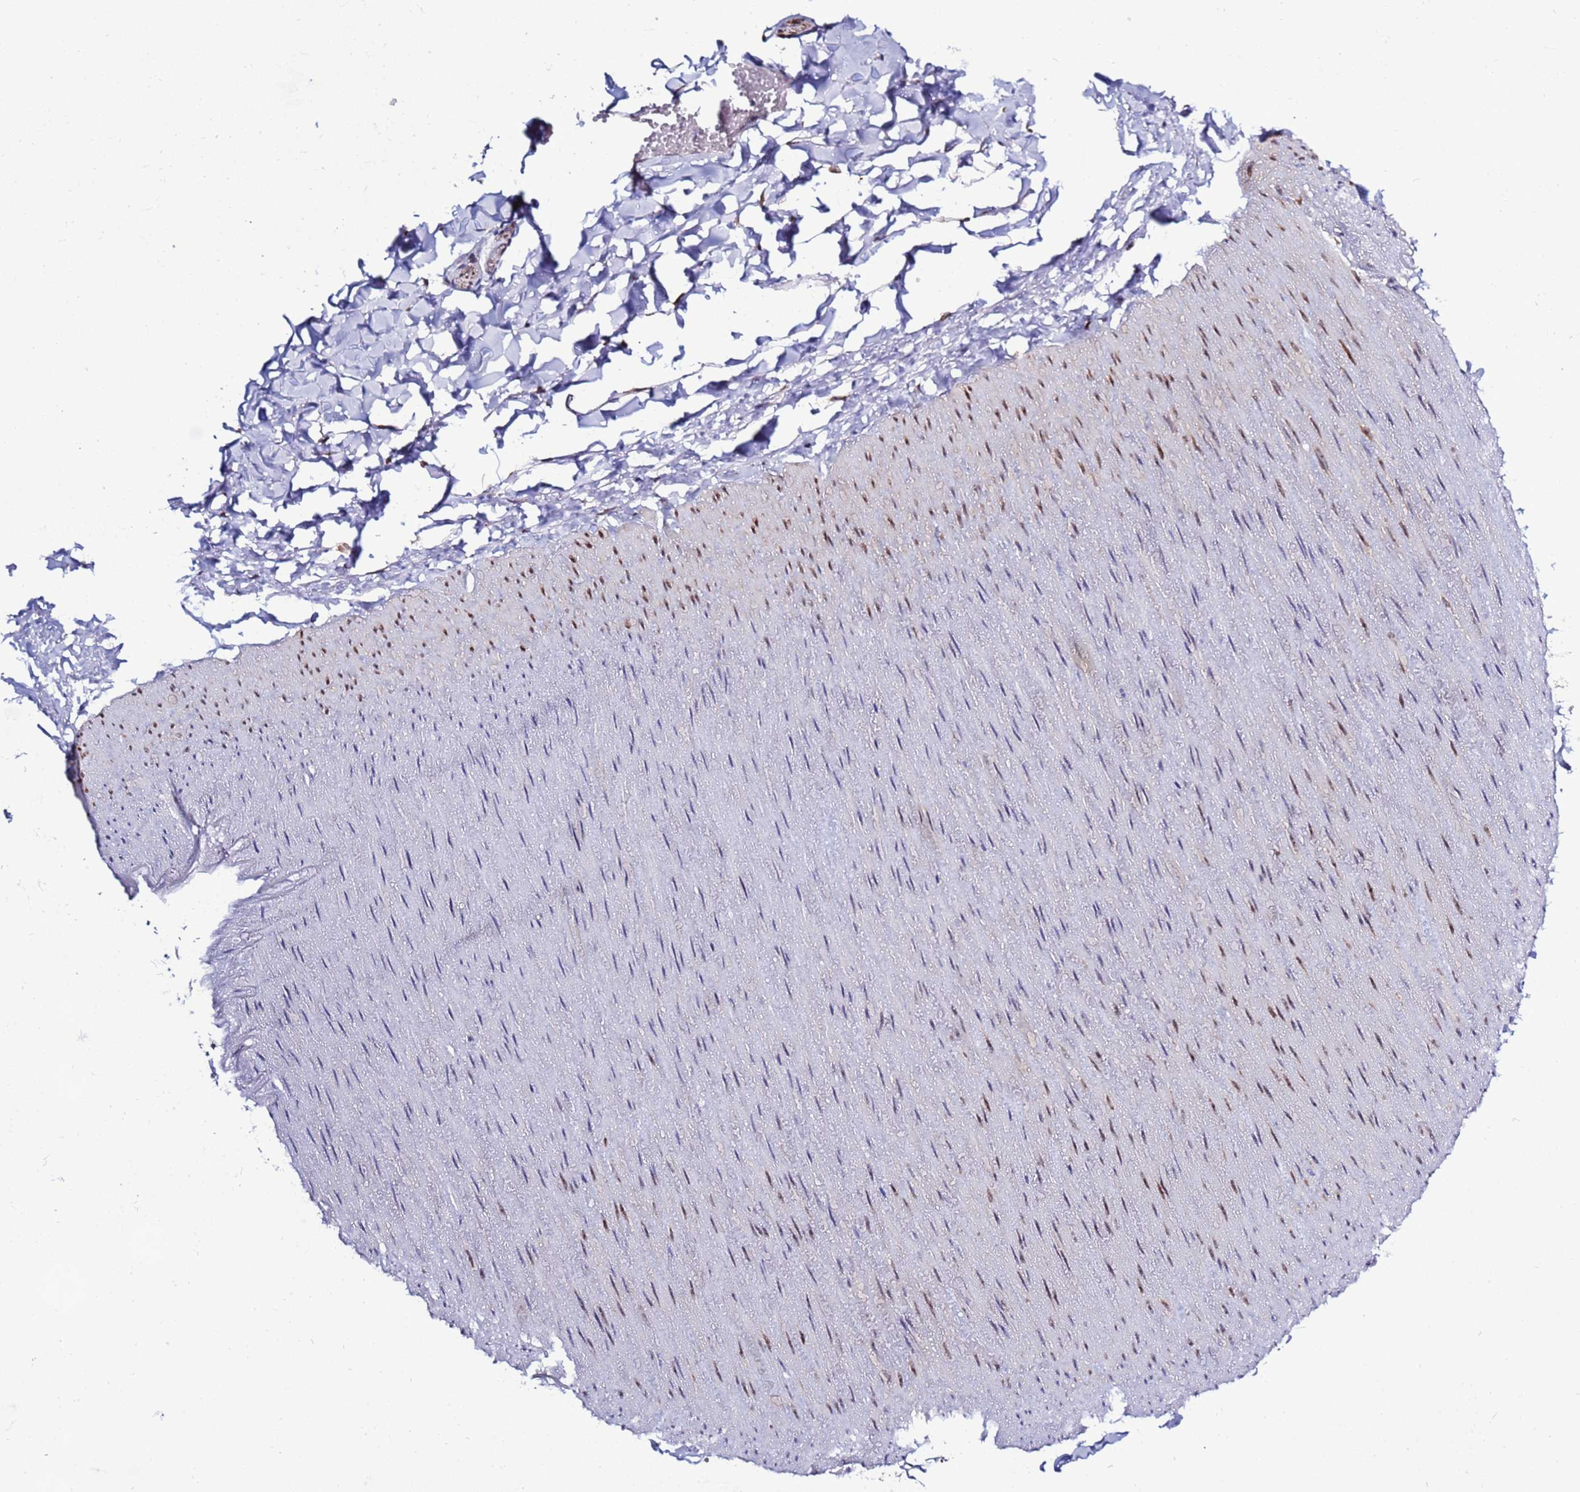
{"staining": {"intensity": "moderate", "quantity": "<25%", "location": "nuclear"}, "tissue": "adipose tissue", "cell_type": "Adipocytes", "image_type": "normal", "snomed": [{"axis": "morphology", "description": "Normal tissue, NOS"}, {"axis": "topography", "description": "Gallbladder"}, {"axis": "topography", "description": "Peripheral nerve tissue"}], "caption": "An image of adipose tissue stained for a protein displays moderate nuclear brown staining in adipocytes. The staining was performed using DAB to visualize the protein expression in brown, while the nuclei were stained in blue with hematoxylin (Magnification: 20x).", "gene": "TOR1AIP1", "patient": {"sex": "male", "age": 38}}